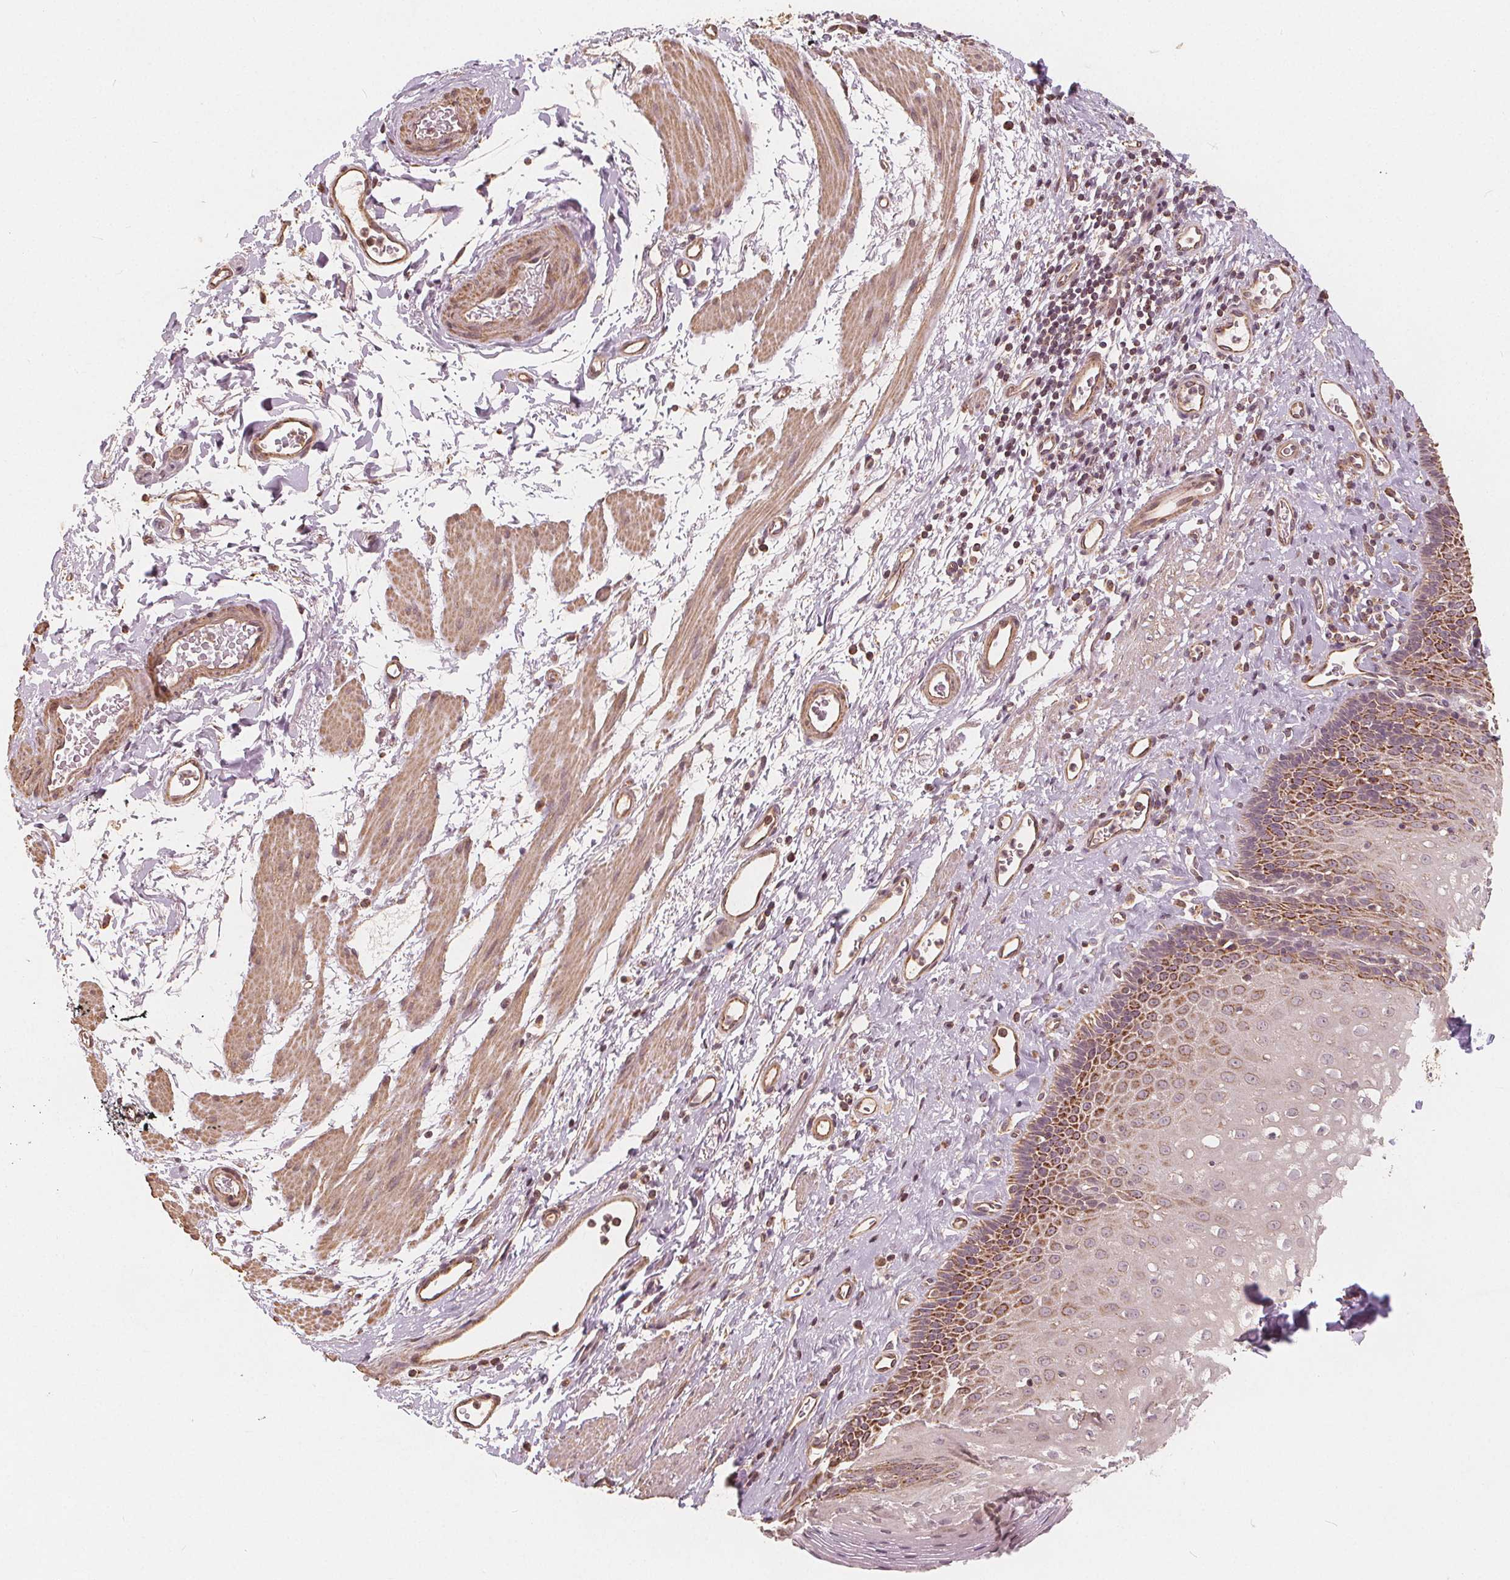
{"staining": {"intensity": "strong", "quantity": "25%-75%", "location": "cytoplasmic/membranous"}, "tissue": "esophagus", "cell_type": "Squamous epithelial cells", "image_type": "normal", "snomed": [{"axis": "morphology", "description": "Normal tissue, NOS"}, {"axis": "topography", "description": "Esophagus"}], "caption": "Immunohistochemistry (DAB (3,3'-diaminobenzidine)) staining of unremarkable esophagus reveals strong cytoplasmic/membranous protein positivity in about 25%-75% of squamous epithelial cells. (DAB IHC with brightfield microscopy, high magnification).", "gene": "PEX26", "patient": {"sex": "female", "age": 68}}